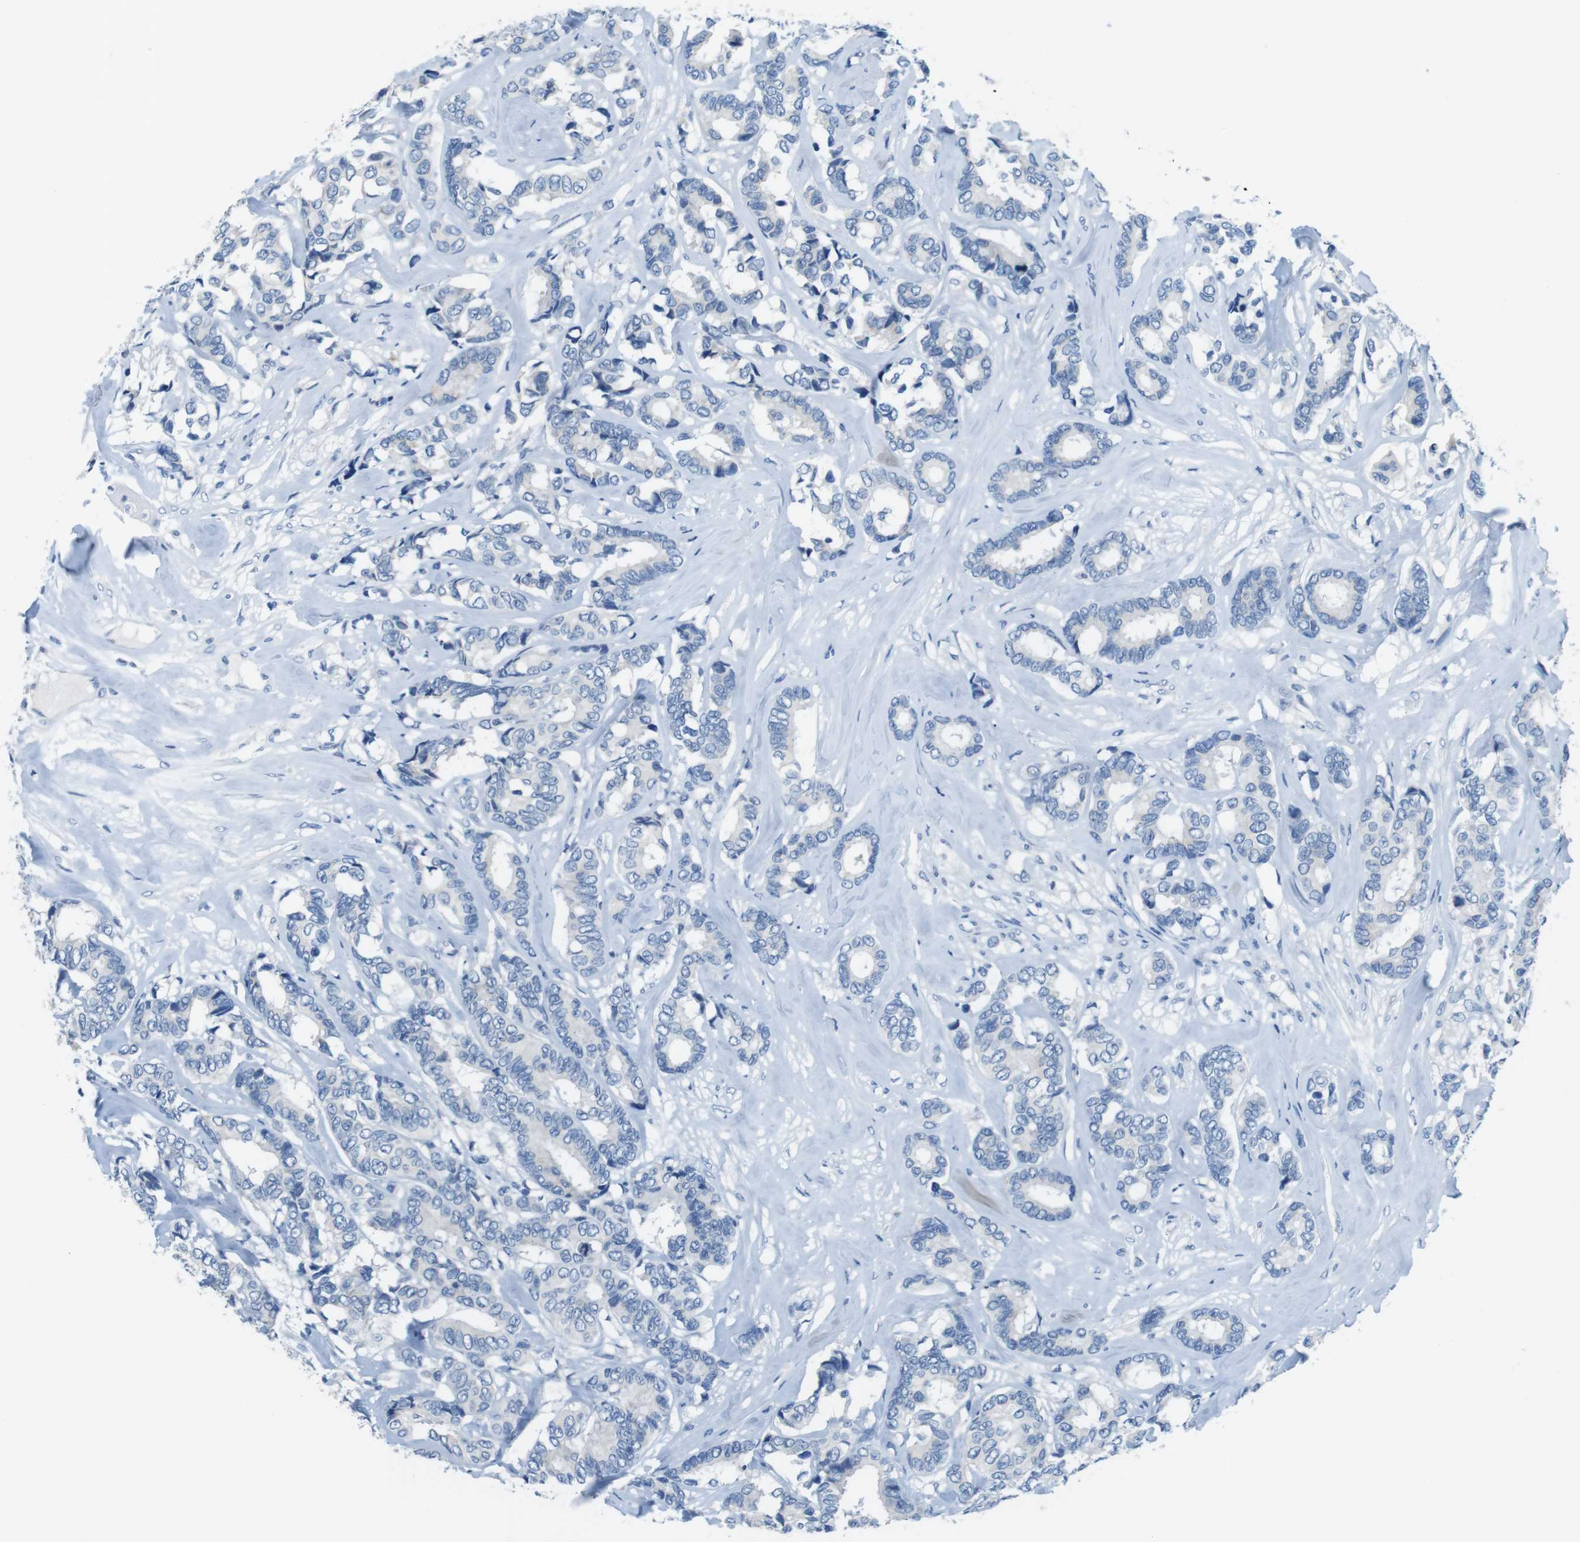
{"staining": {"intensity": "negative", "quantity": "none", "location": "none"}, "tissue": "breast cancer", "cell_type": "Tumor cells", "image_type": "cancer", "snomed": [{"axis": "morphology", "description": "Duct carcinoma"}, {"axis": "topography", "description": "Breast"}], "caption": "Immunohistochemical staining of intraductal carcinoma (breast) exhibits no significant expression in tumor cells. (DAB (3,3'-diaminobenzidine) IHC visualized using brightfield microscopy, high magnification).", "gene": "SLC35A3", "patient": {"sex": "female", "age": 87}}